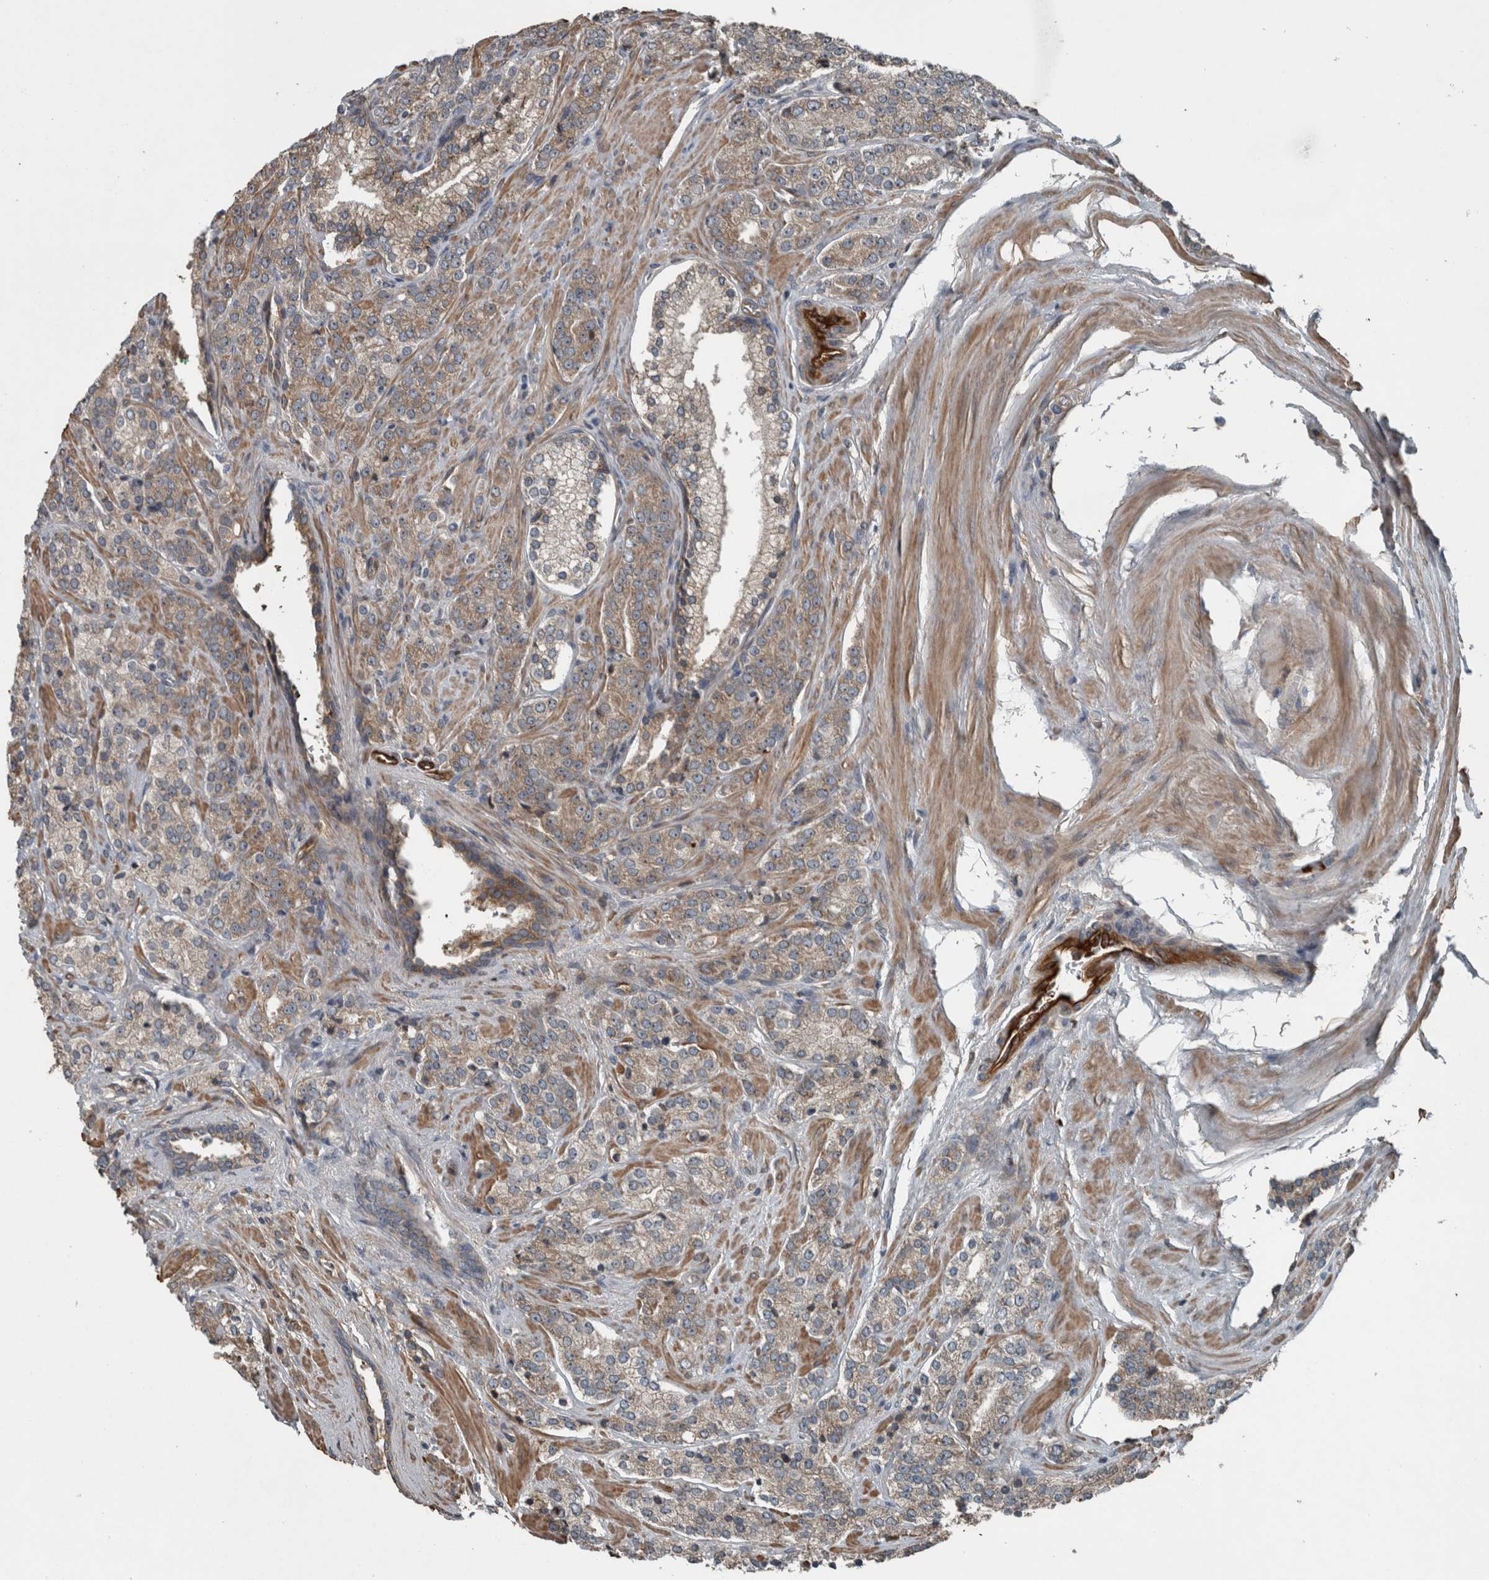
{"staining": {"intensity": "moderate", "quantity": ">75%", "location": "cytoplasmic/membranous"}, "tissue": "prostate cancer", "cell_type": "Tumor cells", "image_type": "cancer", "snomed": [{"axis": "morphology", "description": "Adenocarcinoma, High grade"}, {"axis": "topography", "description": "Prostate"}], "caption": "High-magnification brightfield microscopy of prostate cancer stained with DAB (brown) and counterstained with hematoxylin (blue). tumor cells exhibit moderate cytoplasmic/membranous positivity is appreciated in approximately>75% of cells. (DAB IHC, brown staining for protein, blue staining for nuclei).", "gene": "EXOC8", "patient": {"sex": "male", "age": 71}}